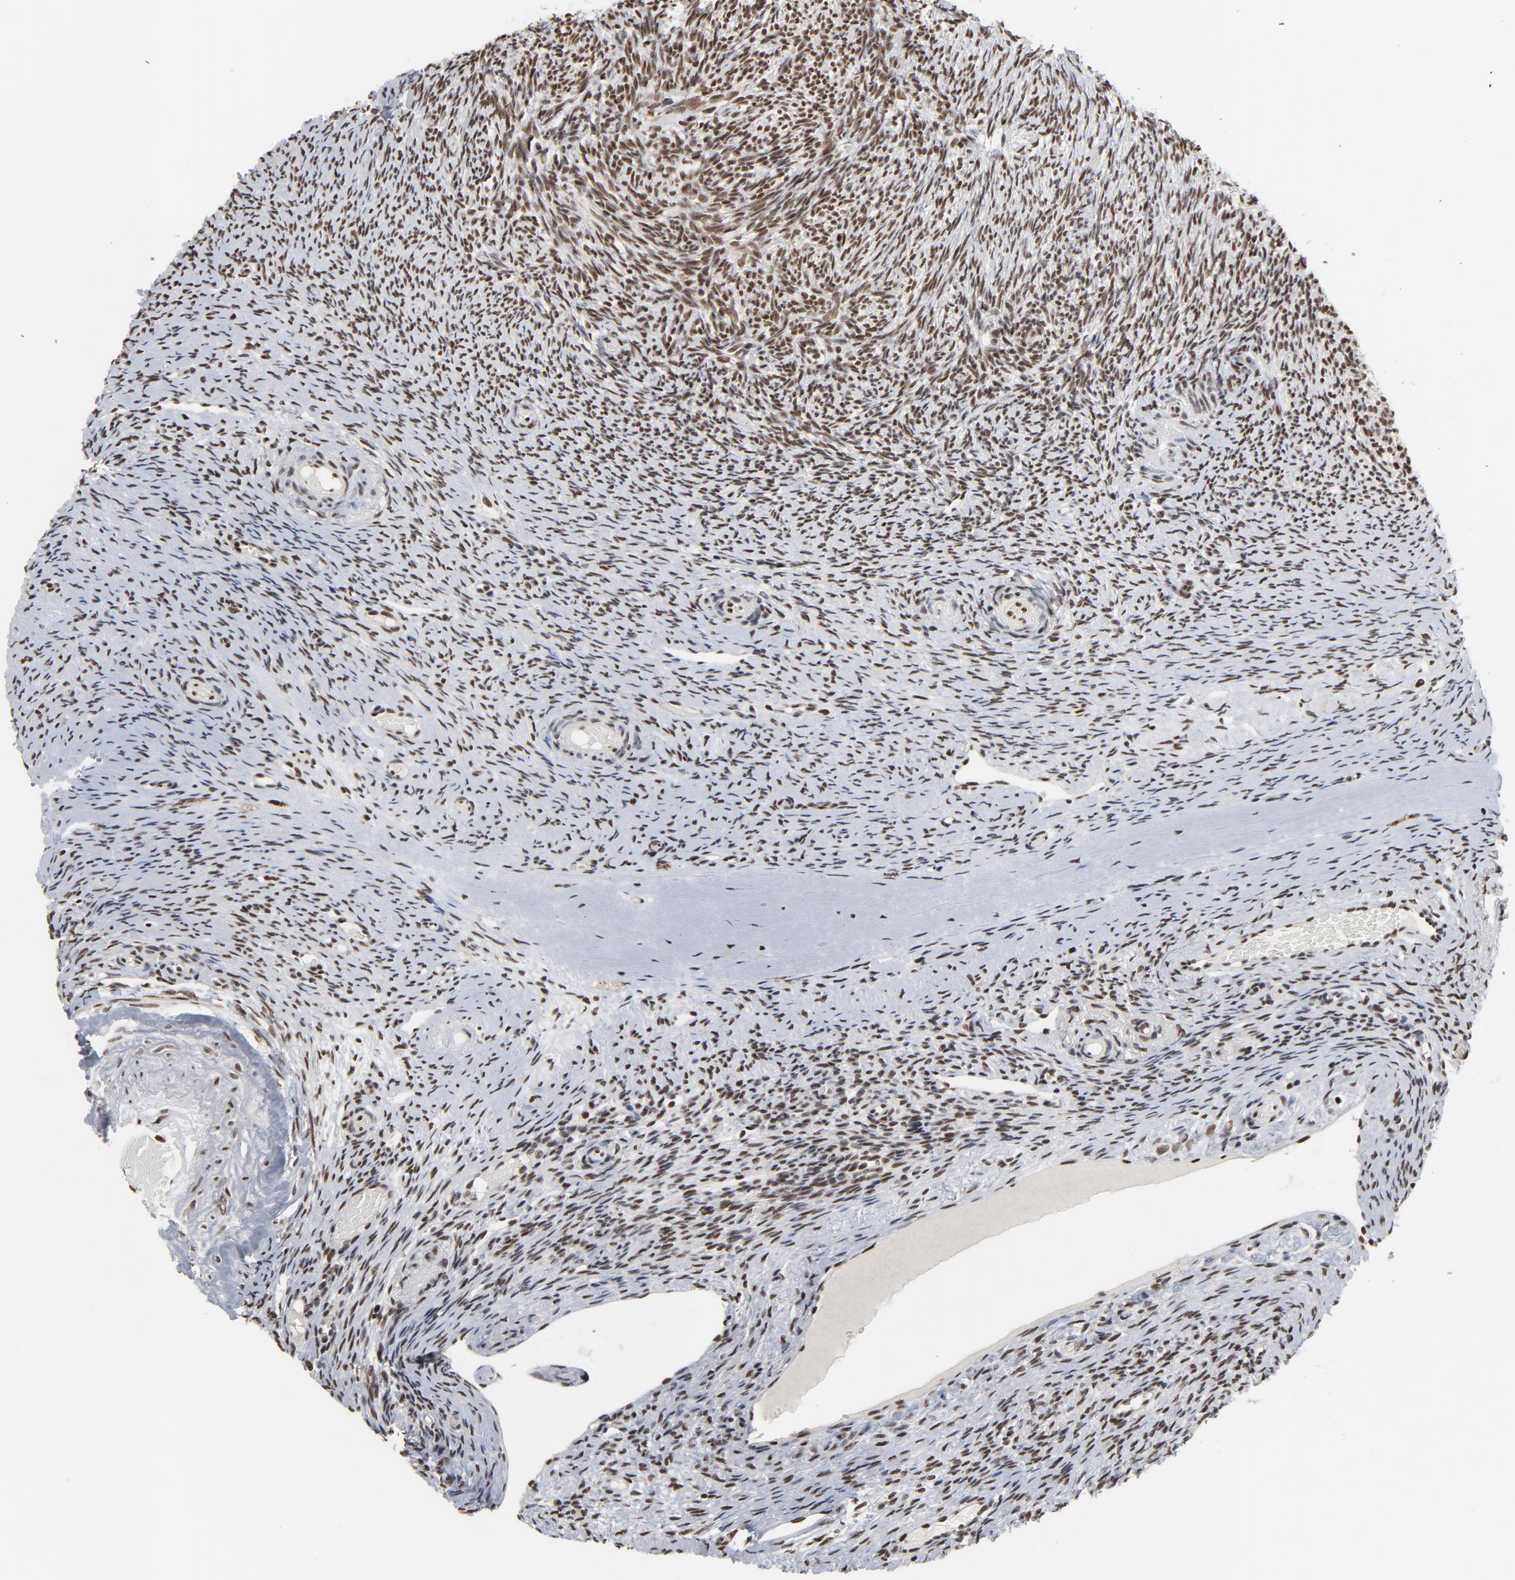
{"staining": {"intensity": "strong", "quantity": ">75%", "location": "nuclear"}, "tissue": "ovary", "cell_type": "Ovarian stroma cells", "image_type": "normal", "snomed": [{"axis": "morphology", "description": "Normal tissue, NOS"}, {"axis": "topography", "description": "Ovary"}], "caption": "Ovarian stroma cells demonstrate high levels of strong nuclear staining in approximately >75% of cells in benign human ovary.", "gene": "MRE11", "patient": {"sex": "female", "age": 60}}